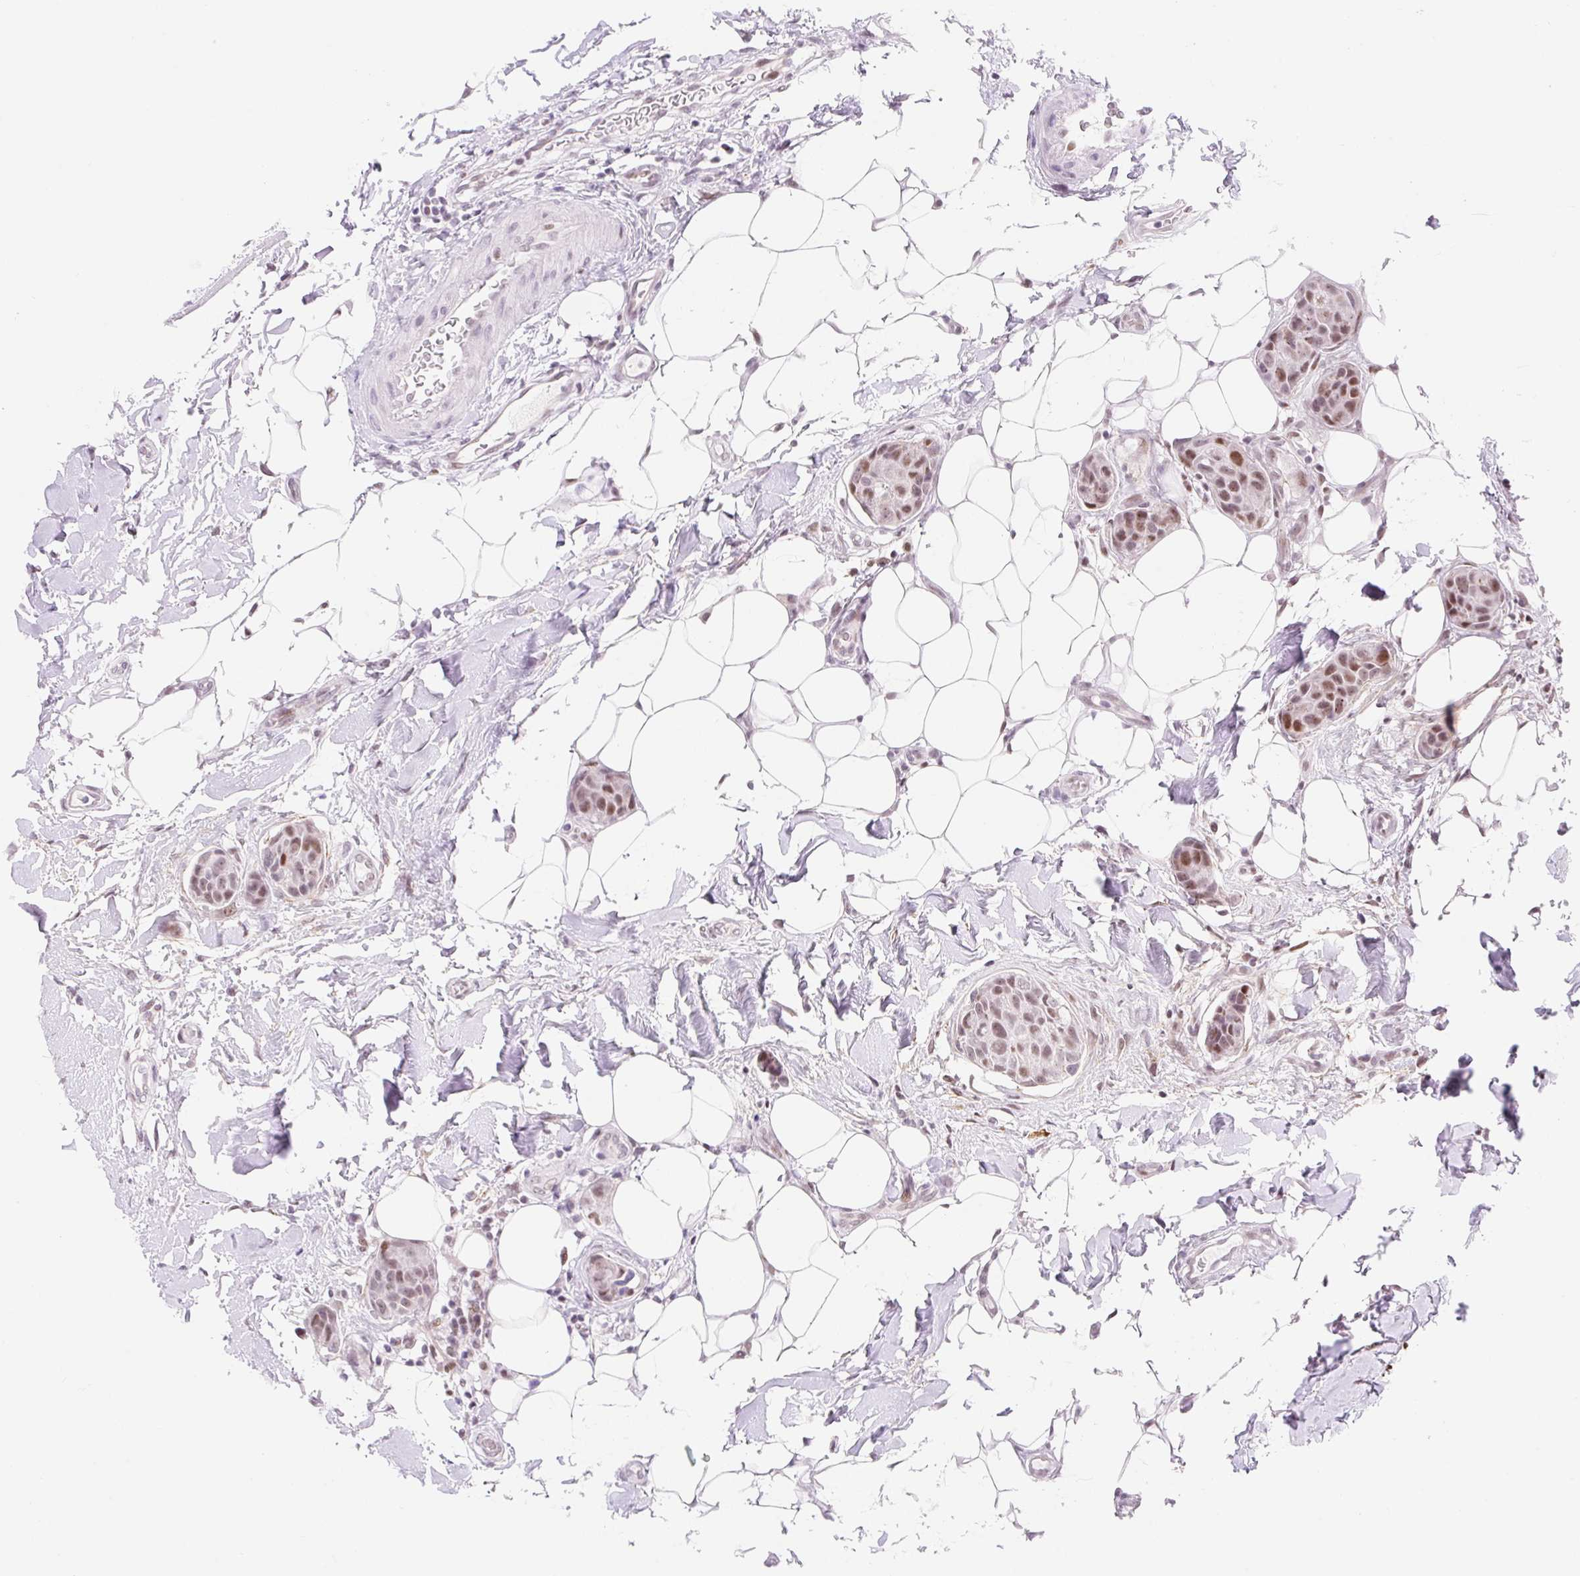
{"staining": {"intensity": "moderate", "quantity": ">75%", "location": "nuclear"}, "tissue": "breast cancer", "cell_type": "Tumor cells", "image_type": "cancer", "snomed": [{"axis": "morphology", "description": "Duct carcinoma"}, {"axis": "topography", "description": "Breast"}, {"axis": "topography", "description": "Lymph node"}], "caption": "Protein expression analysis of human breast invasive ductal carcinoma reveals moderate nuclear positivity in approximately >75% of tumor cells.", "gene": "H2BW1", "patient": {"sex": "female", "age": 80}}